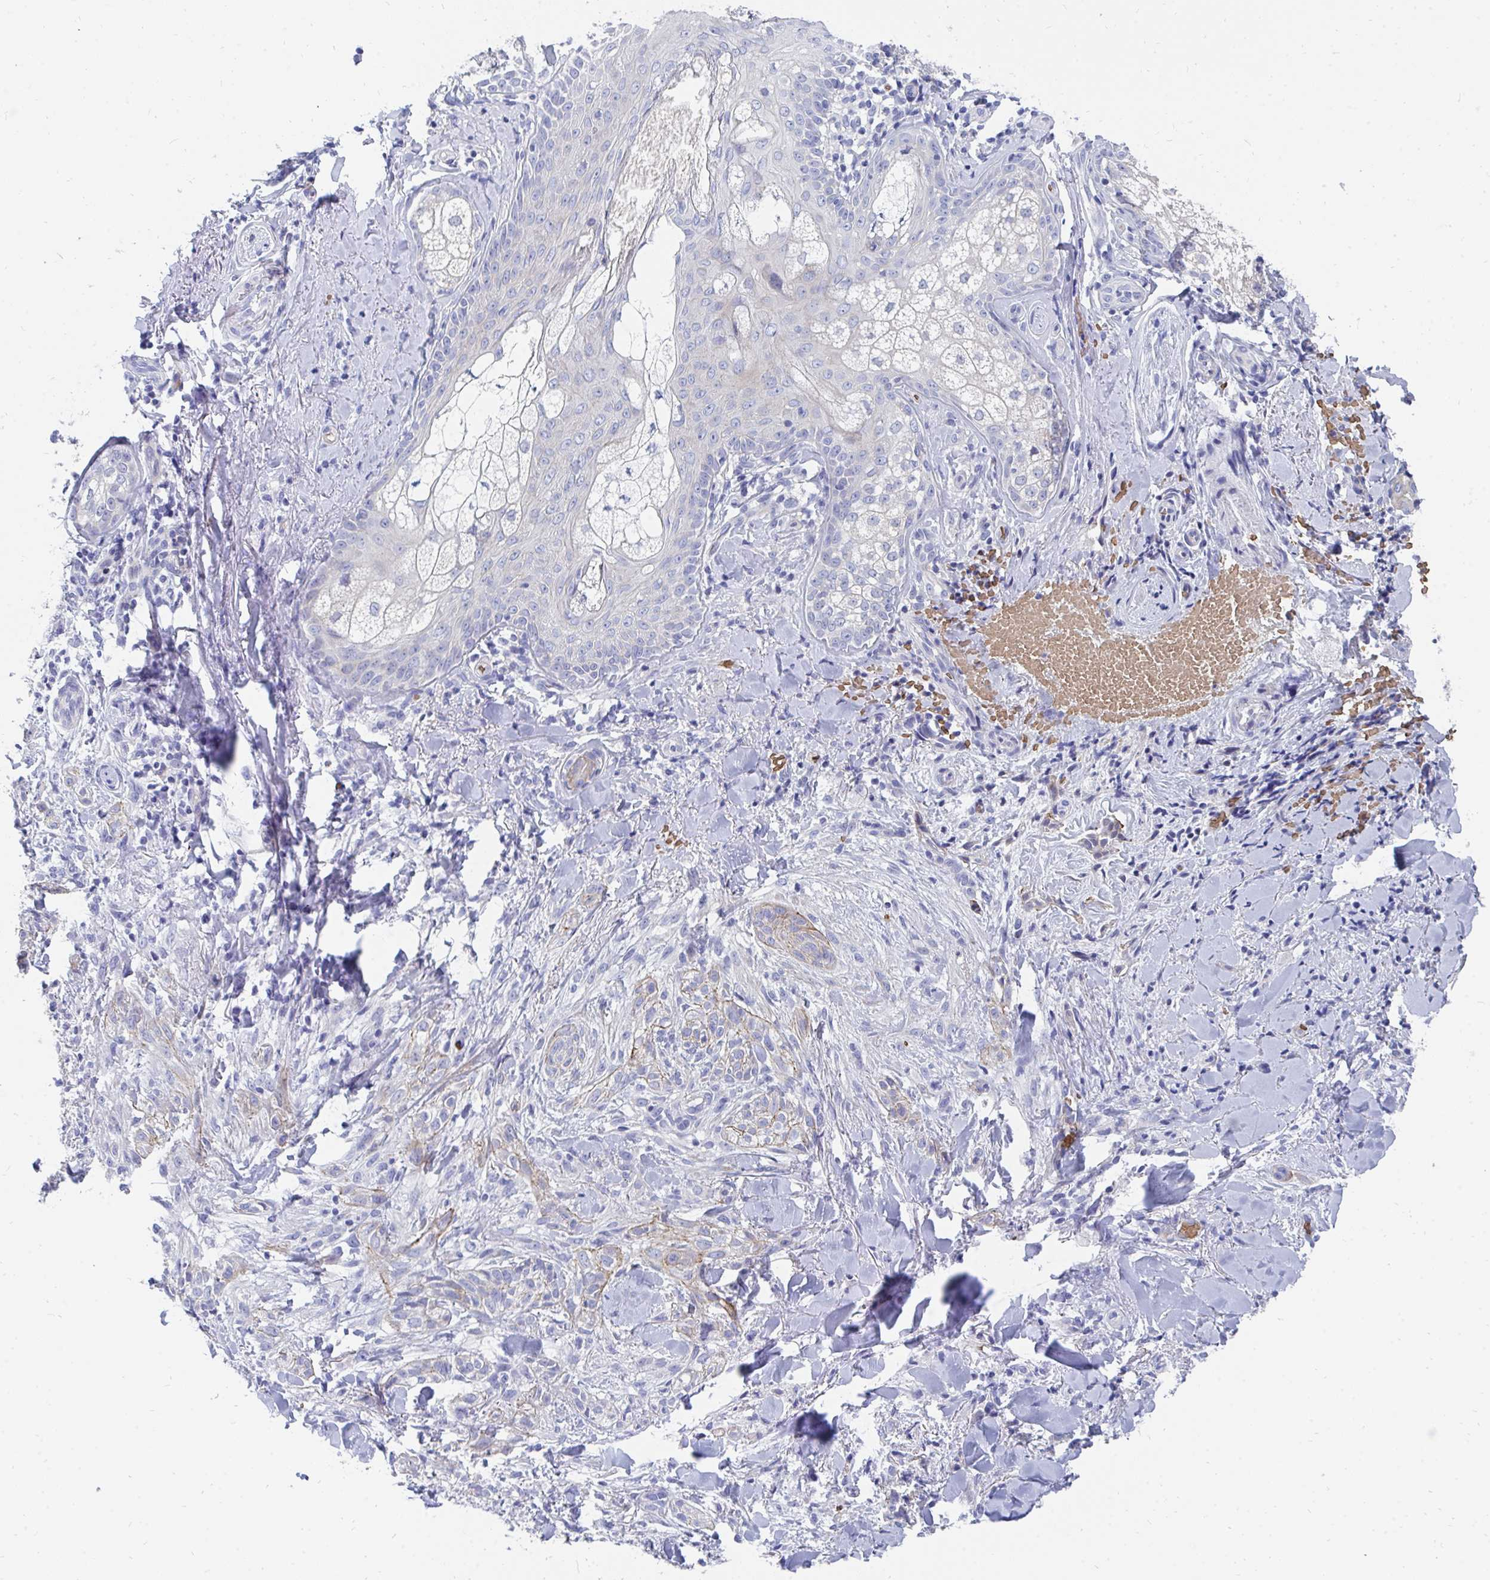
{"staining": {"intensity": "negative", "quantity": "none", "location": "none"}, "tissue": "skin cancer", "cell_type": "Tumor cells", "image_type": "cancer", "snomed": [{"axis": "morphology", "description": "Basal cell carcinoma"}, {"axis": "topography", "description": "Skin"}], "caption": "Skin basal cell carcinoma stained for a protein using immunohistochemistry (IHC) reveals no expression tumor cells.", "gene": "MROH2B", "patient": {"sex": "female", "age": 48}}